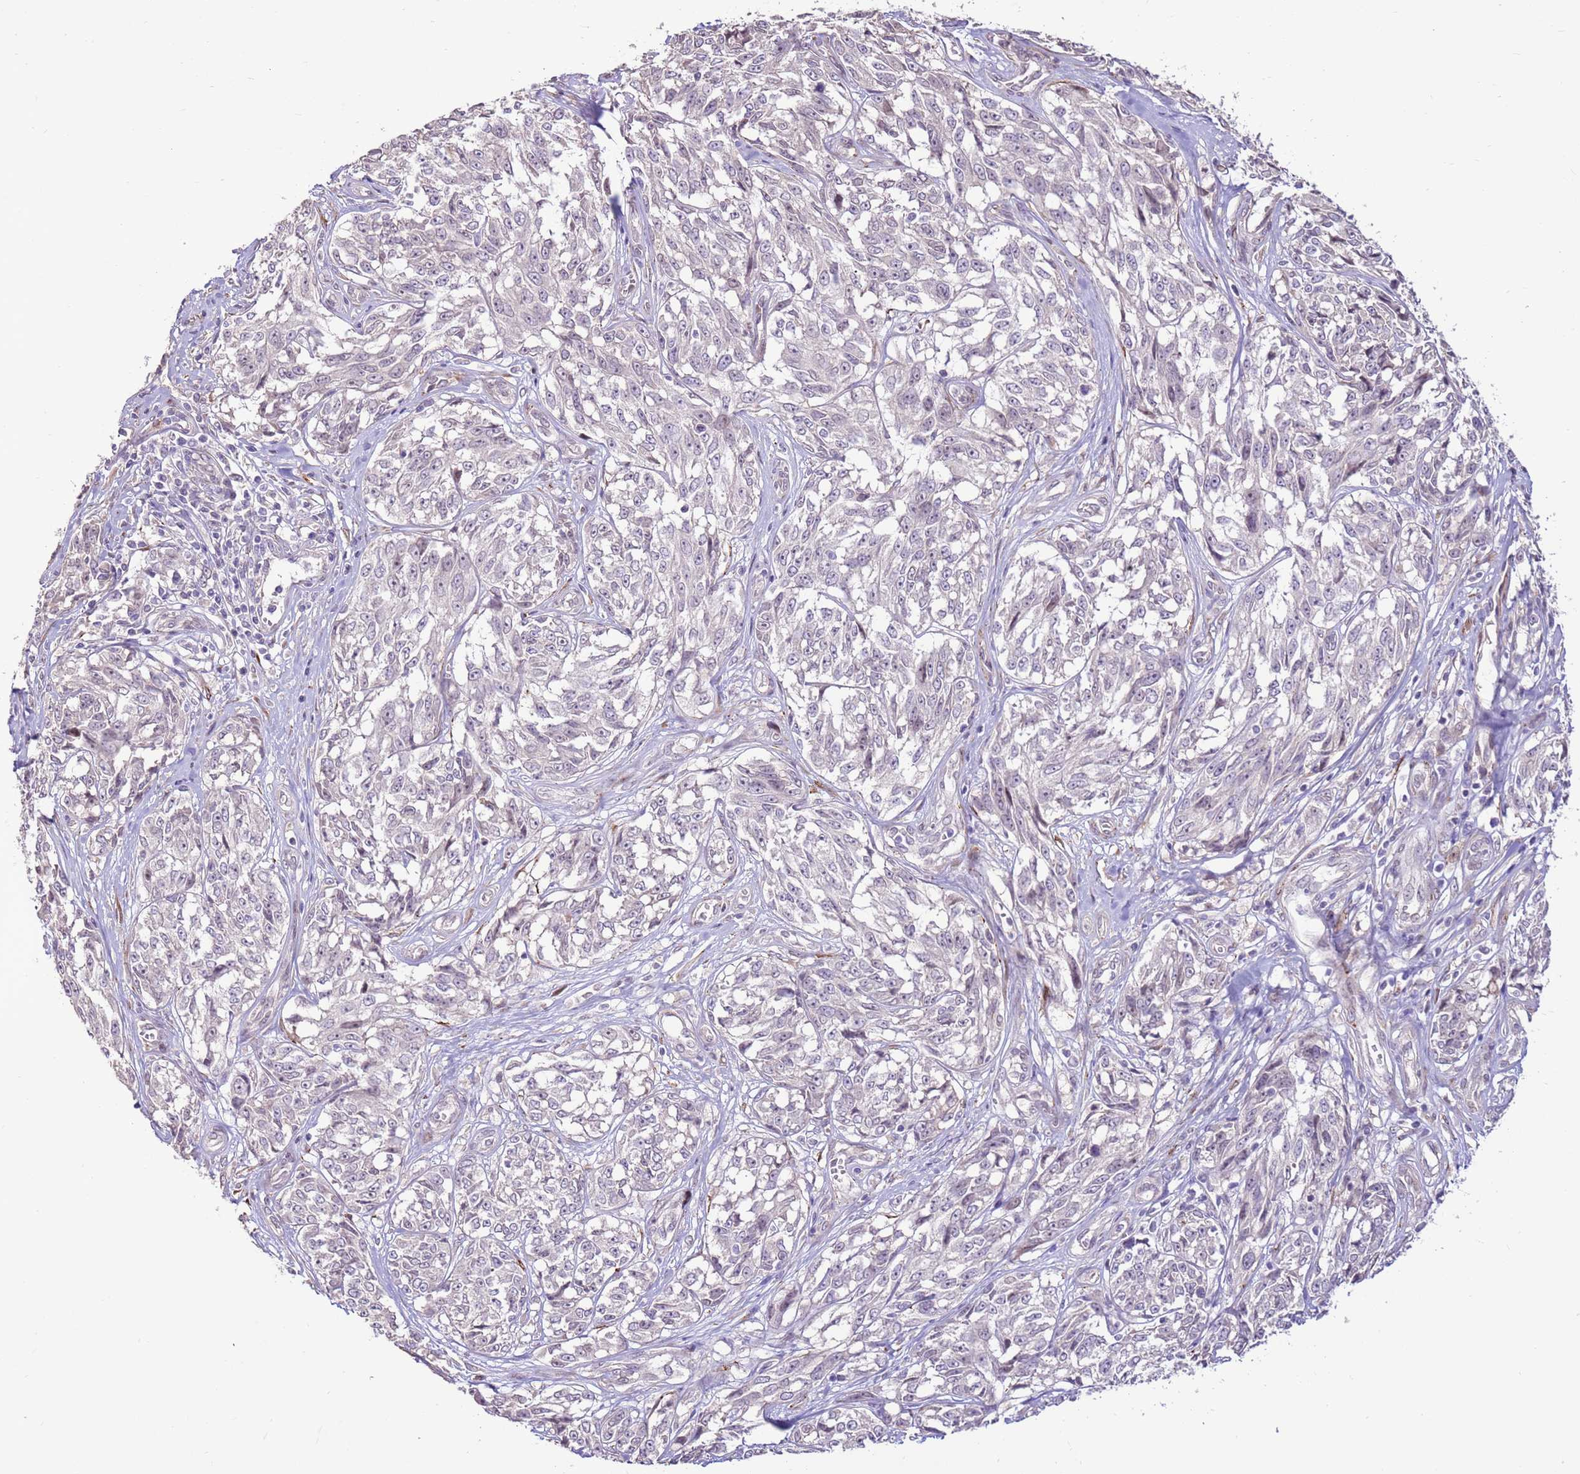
{"staining": {"intensity": "negative", "quantity": "none", "location": "none"}, "tissue": "melanoma", "cell_type": "Tumor cells", "image_type": "cancer", "snomed": [{"axis": "morphology", "description": "Malignant melanoma, NOS"}, {"axis": "topography", "description": "Skin"}], "caption": "Tumor cells show no significant protein positivity in melanoma.", "gene": "LGI4", "patient": {"sex": "female", "age": 64}}